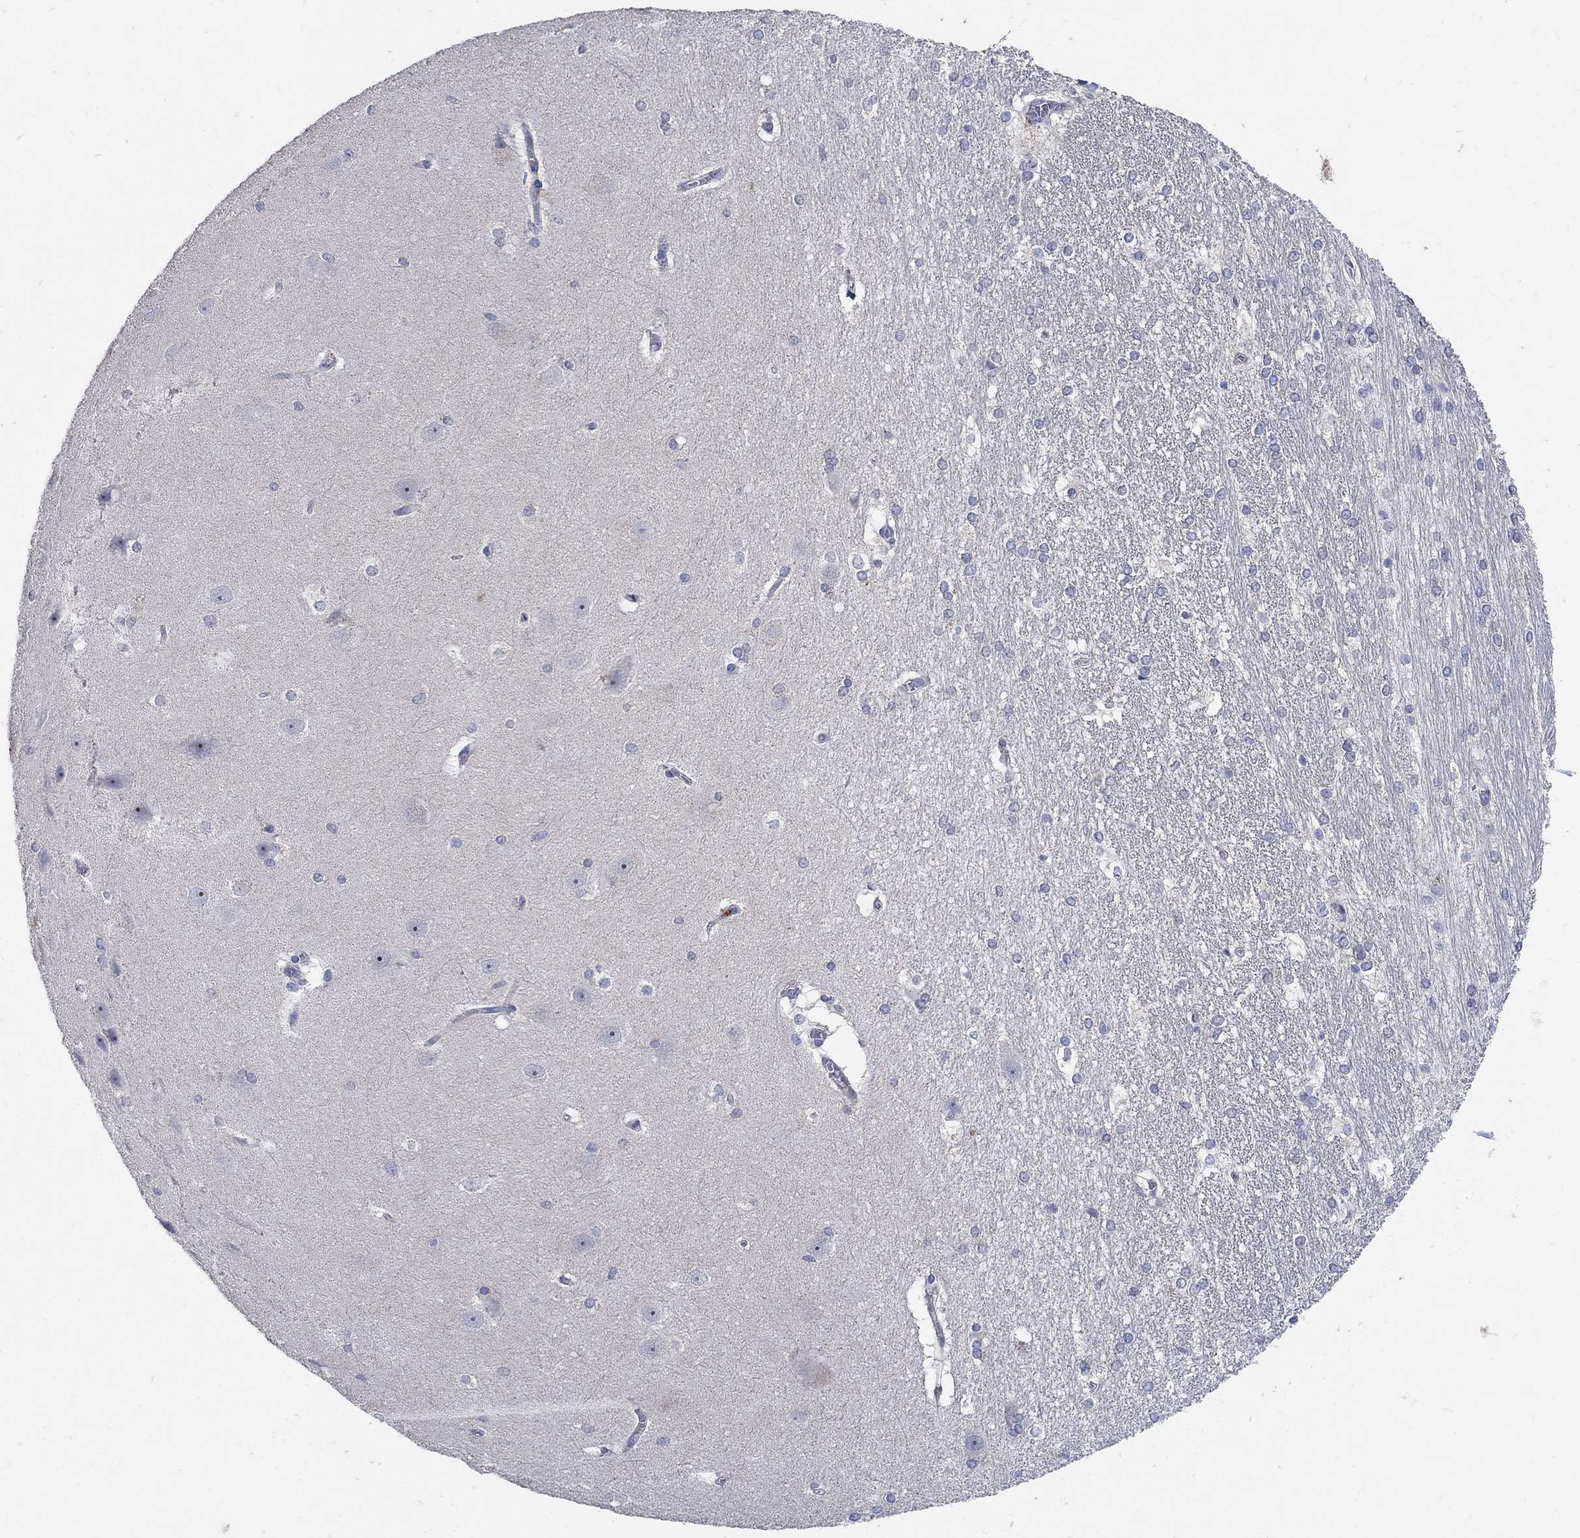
{"staining": {"intensity": "negative", "quantity": "none", "location": "none"}, "tissue": "hippocampus", "cell_type": "Glial cells", "image_type": "normal", "snomed": [{"axis": "morphology", "description": "Normal tissue, NOS"}, {"axis": "topography", "description": "Cerebral cortex"}, {"axis": "topography", "description": "Hippocampus"}], "caption": "IHC histopathology image of normal hippocampus: human hippocampus stained with DAB displays no significant protein staining in glial cells.", "gene": "HMX2", "patient": {"sex": "female", "age": 19}}